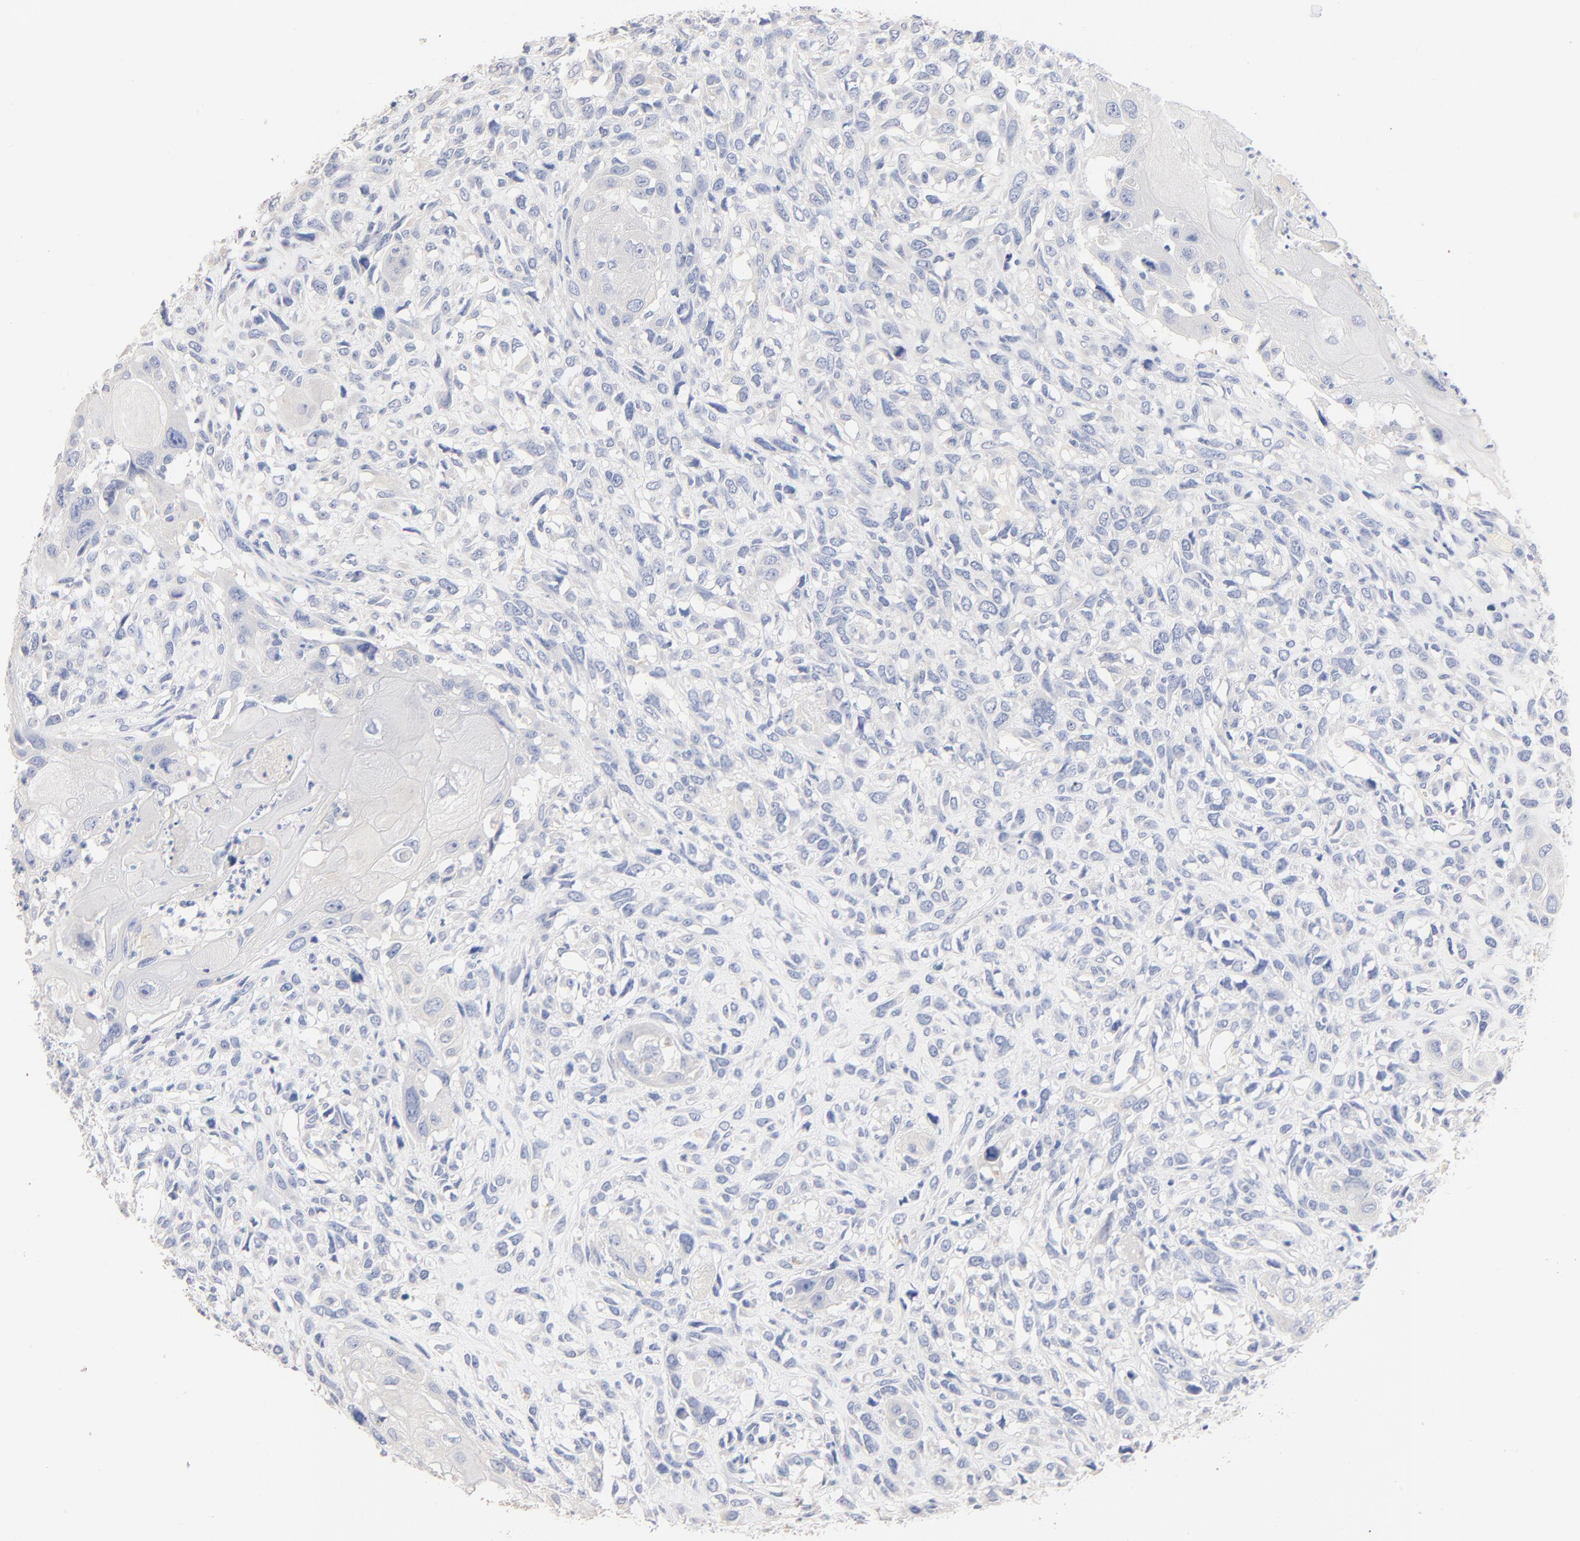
{"staining": {"intensity": "negative", "quantity": "none", "location": "none"}, "tissue": "head and neck cancer", "cell_type": "Tumor cells", "image_type": "cancer", "snomed": [{"axis": "morphology", "description": "Neoplasm, malignant, NOS"}, {"axis": "topography", "description": "Salivary gland"}, {"axis": "topography", "description": "Head-Neck"}], "caption": "Head and neck malignant neoplasm stained for a protein using immunohistochemistry shows no staining tumor cells.", "gene": "CPS1", "patient": {"sex": "male", "age": 43}}